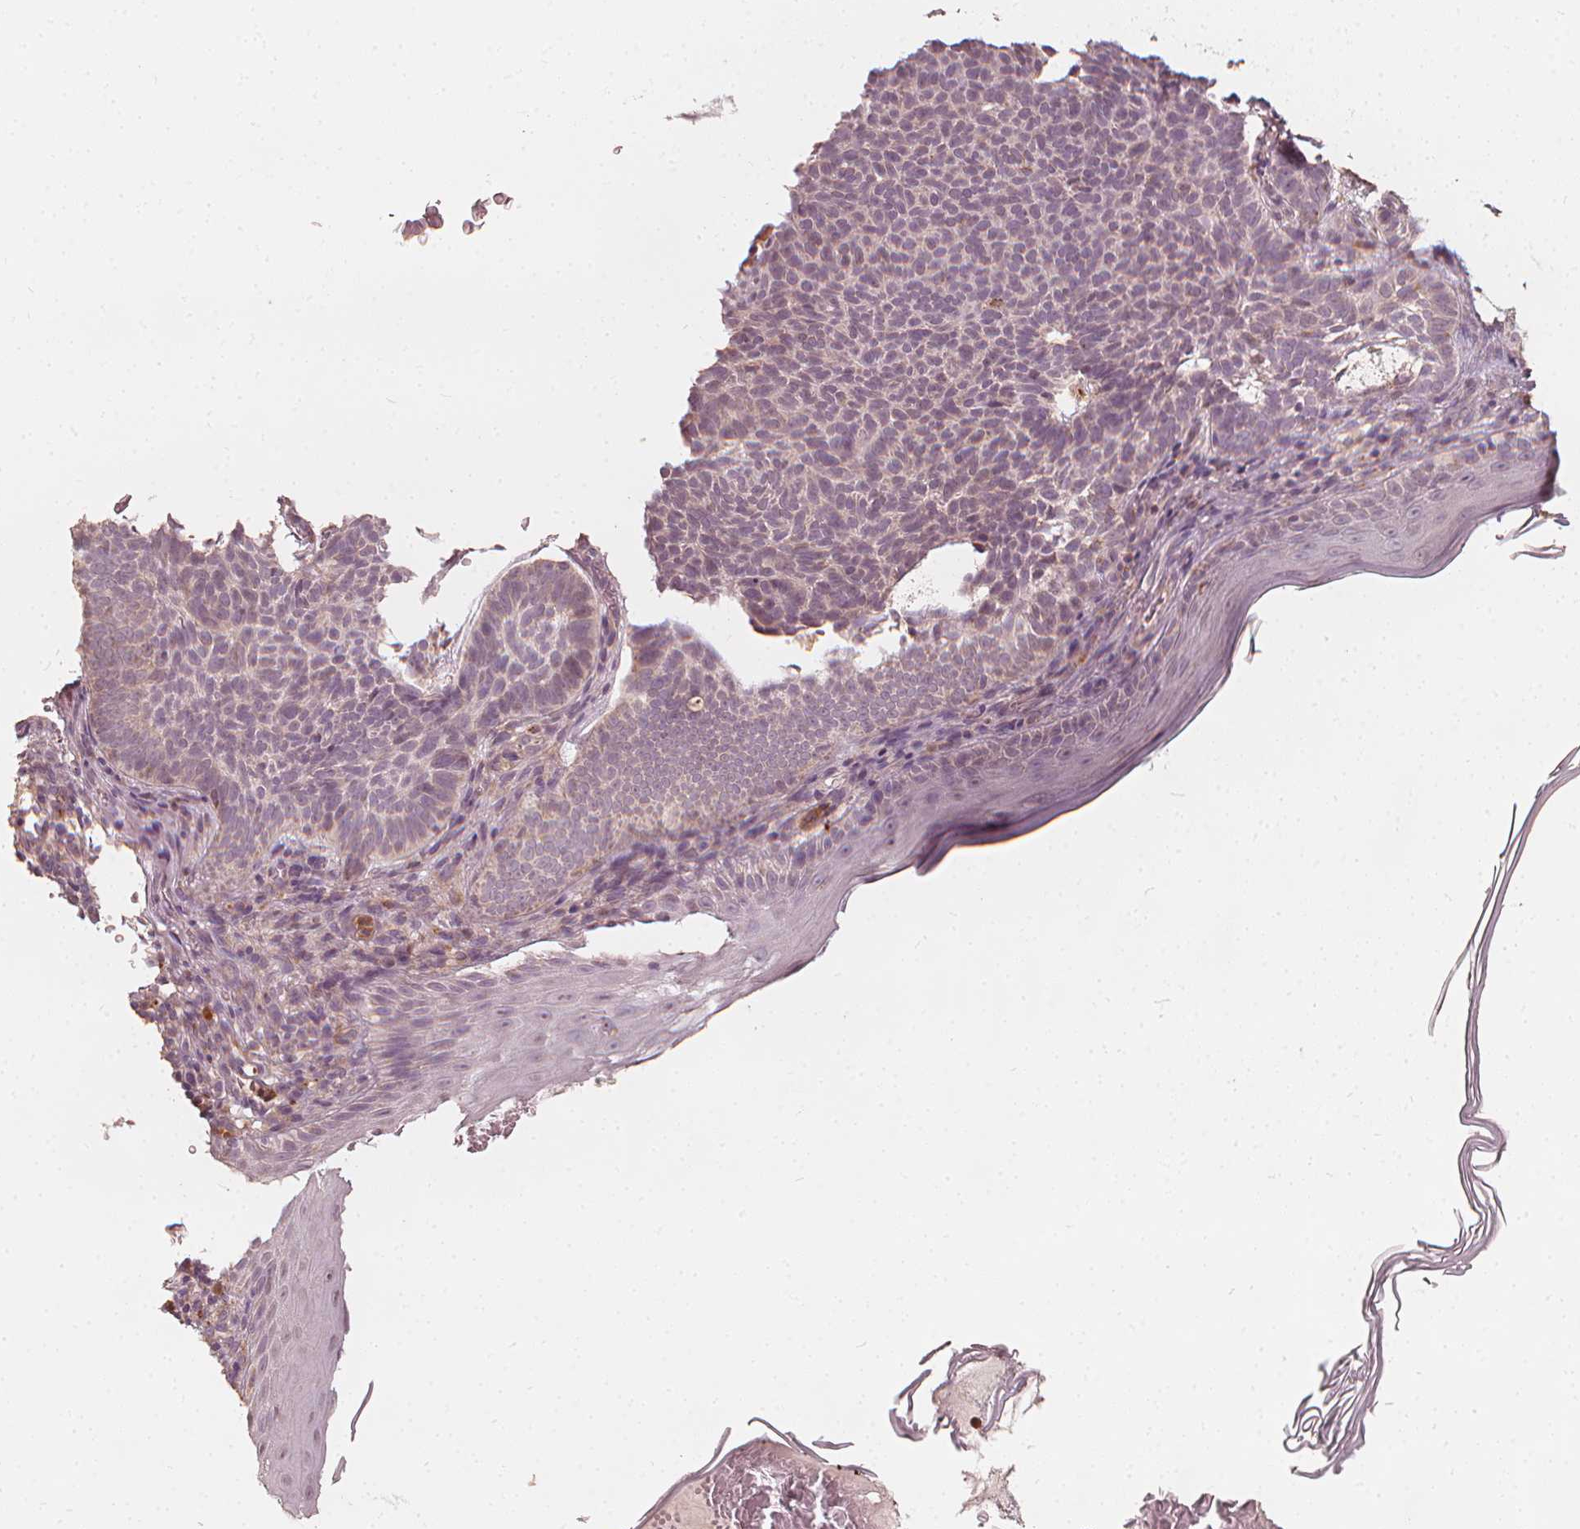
{"staining": {"intensity": "negative", "quantity": "none", "location": "none"}, "tissue": "skin cancer", "cell_type": "Tumor cells", "image_type": "cancer", "snomed": [{"axis": "morphology", "description": "Basal cell carcinoma"}, {"axis": "topography", "description": "Skin"}], "caption": "DAB (3,3'-diaminobenzidine) immunohistochemical staining of human skin cancer (basal cell carcinoma) shows no significant staining in tumor cells.", "gene": "NPC1L1", "patient": {"sex": "male", "age": 78}}